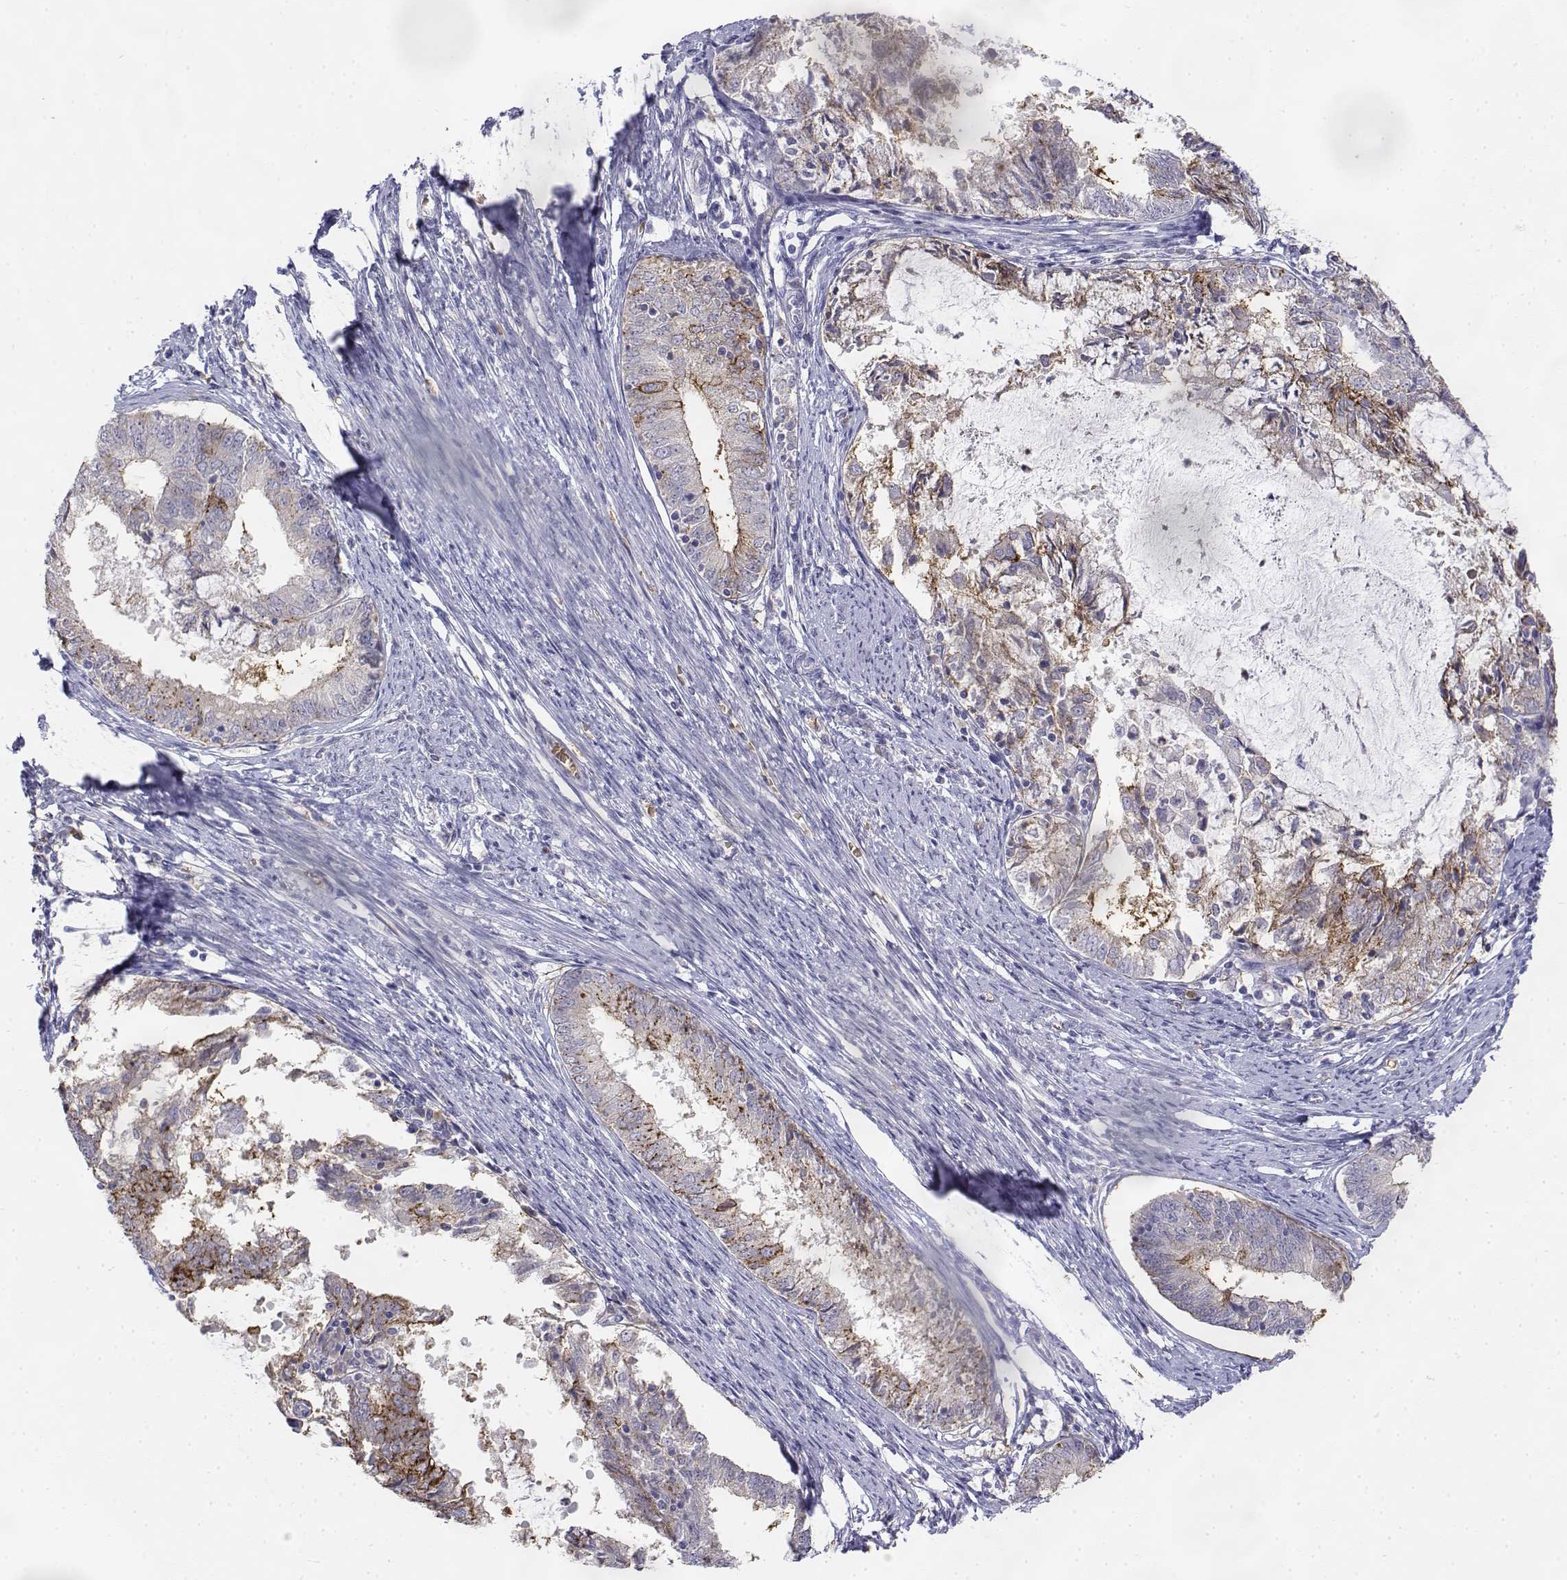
{"staining": {"intensity": "moderate", "quantity": "<25%", "location": "cytoplasmic/membranous"}, "tissue": "endometrial cancer", "cell_type": "Tumor cells", "image_type": "cancer", "snomed": [{"axis": "morphology", "description": "Adenocarcinoma, NOS"}, {"axis": "topography", "description": "Endometrium"}], "caption": "There is low levels of moderate cytoplasmic/membranous expression in tumor cells of endometrial cancer, as demonstrated by immunohistochemical staining (brown color).", "gene": "CADM1", "patient": {"sex": "female", "age": 57}}